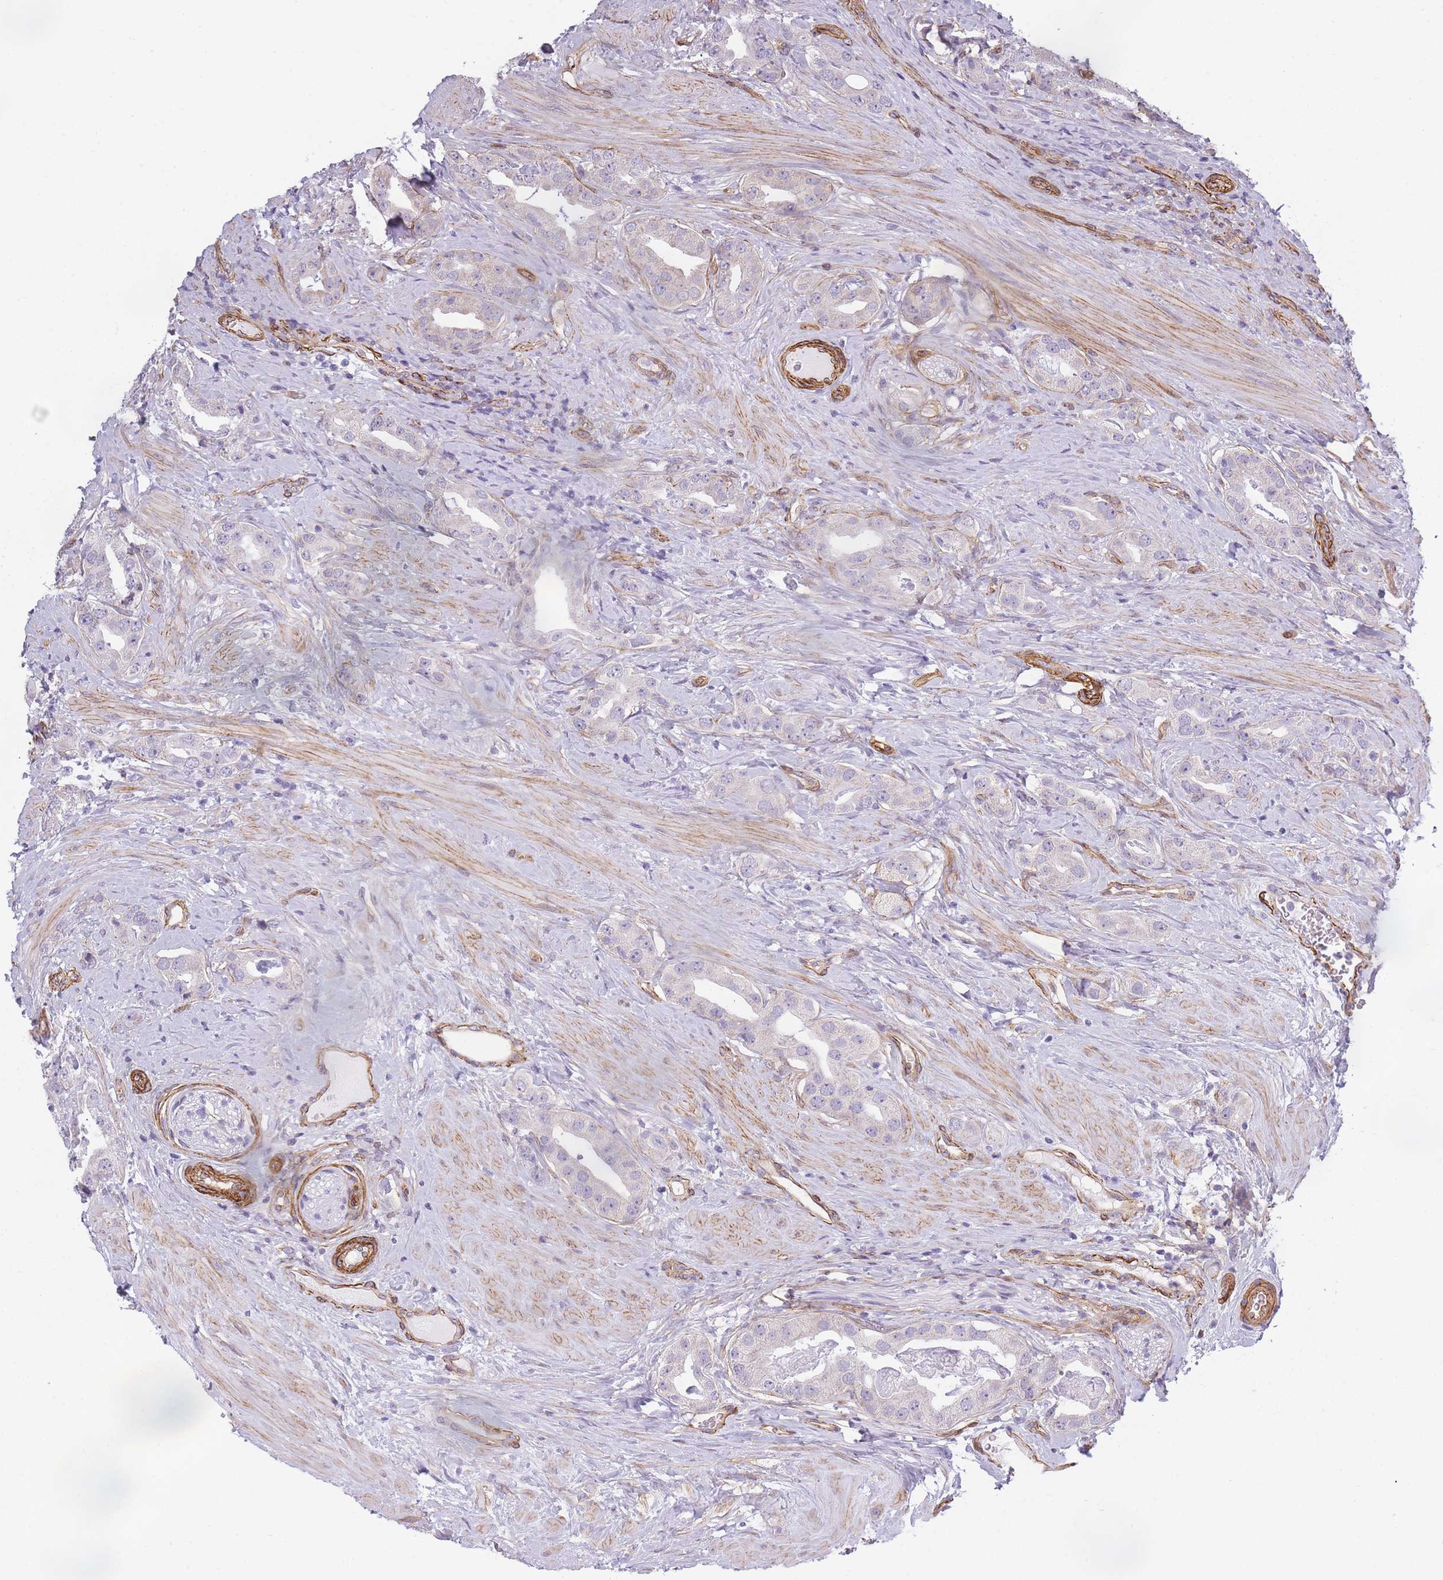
{"staining": {"intensity": "negative", "quantity": "none", "location": "none"}, "tissue": "prostate cancer", "cell_type": "Tumor cells", "image_type": "cancer", "snomed": [{"axis": "morphology", "description": "Adenocarcinoma, High grade"}, {"axis": "topography", "description": "Prostate"}], "caption": "Micrograph shows no significant protein staining in tumor cells of prostate cancer.", "gene": "OR6B3", "patient": {"sex": "male", "age": 63}}